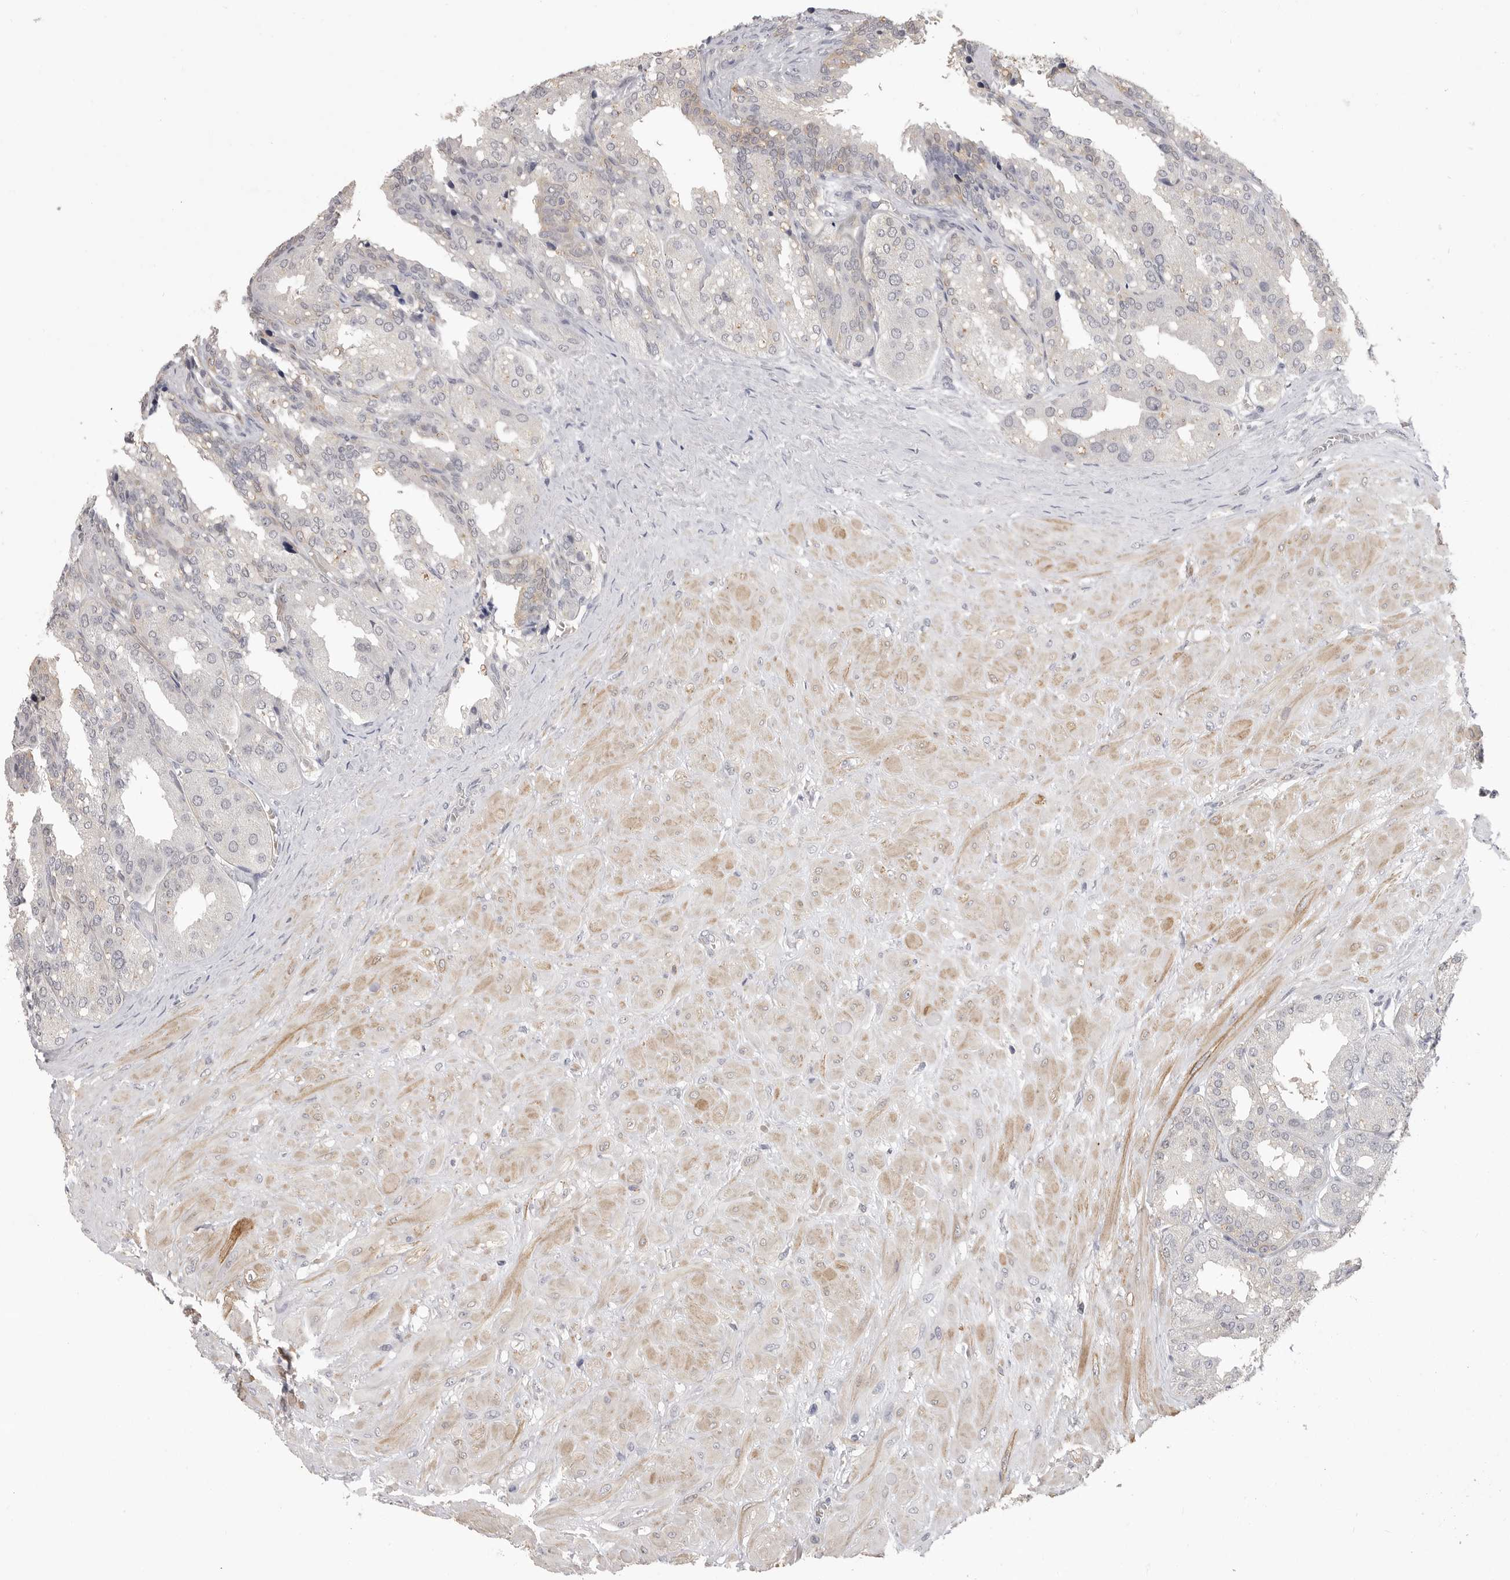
{"staining": {"intensity": "negative", "quantity": "none", "location": "none"}, "tissue": "seminal vesicle", "cell_type": "Glandular cells", "image_type": "normal", "snomed": [{"axis": "morphology", "description": "Normal tissue, NOS"}, {"axis": "topography", "description": "Prostate"}, {"axis": "topography", "description": "Seminal veicle"}], "caption": "Immunohistochemical staining of normal human seminal vesicle displays no significant positivity in glandular cells.", "gene": "PLEKHF1", "patient": {"sex": "male", "age": 51}}